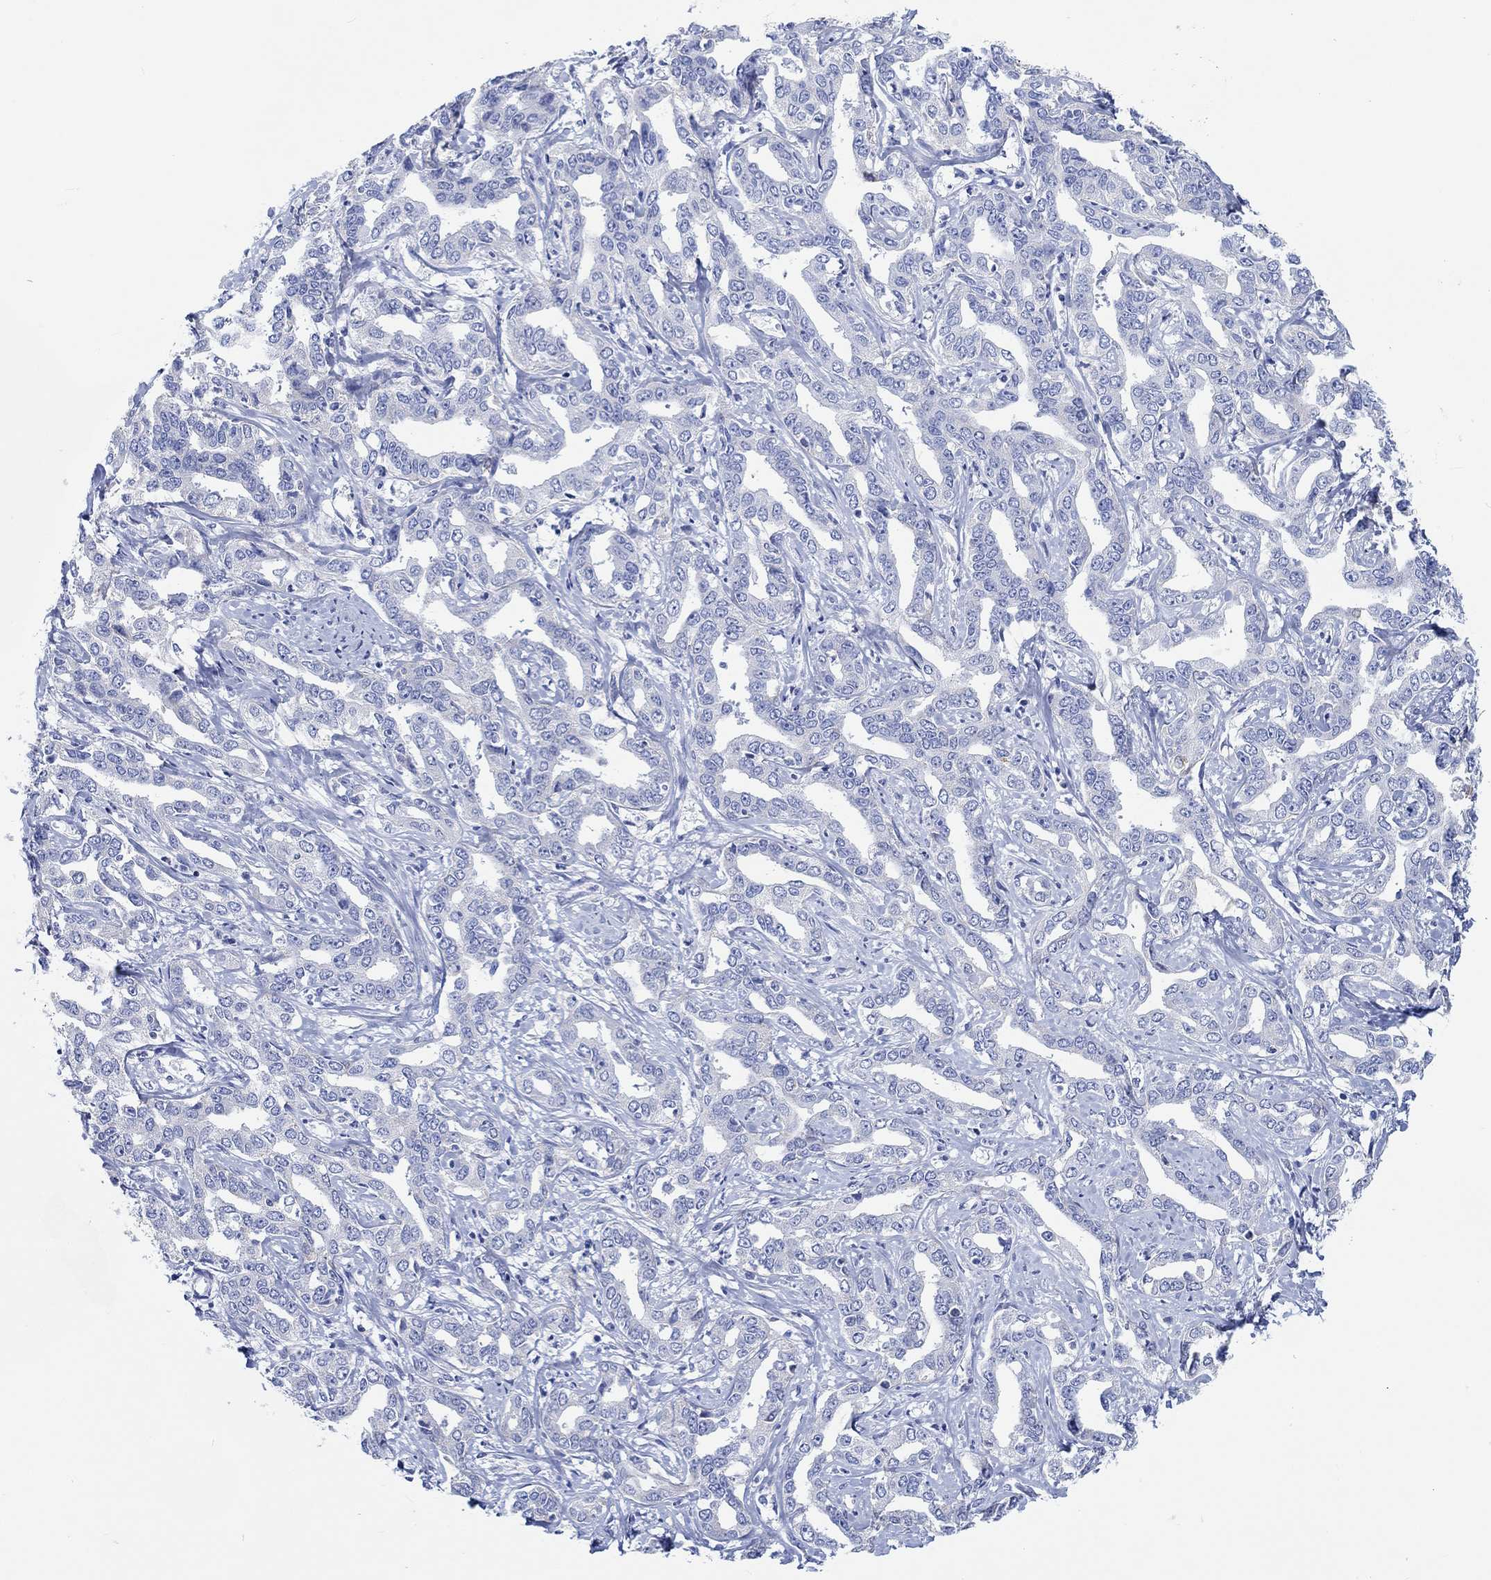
{"staining": {"intensity": "negative", "quantity": "none", "location": "none"}, "tissue": "liver cancer", "cell_type": "Tumor cells", "image_type": "cancer", "snomed": [{"axis": "morphology", "description": "Cholangiocarcinoma"}, {"axis": "topography", "description": "Liver"}], "caption": "Histopathology image shows no significant protein expression in tumor cells of liver cancer.", "gene": "REEP6", "patient": {"sex": "male", "age": 59}}